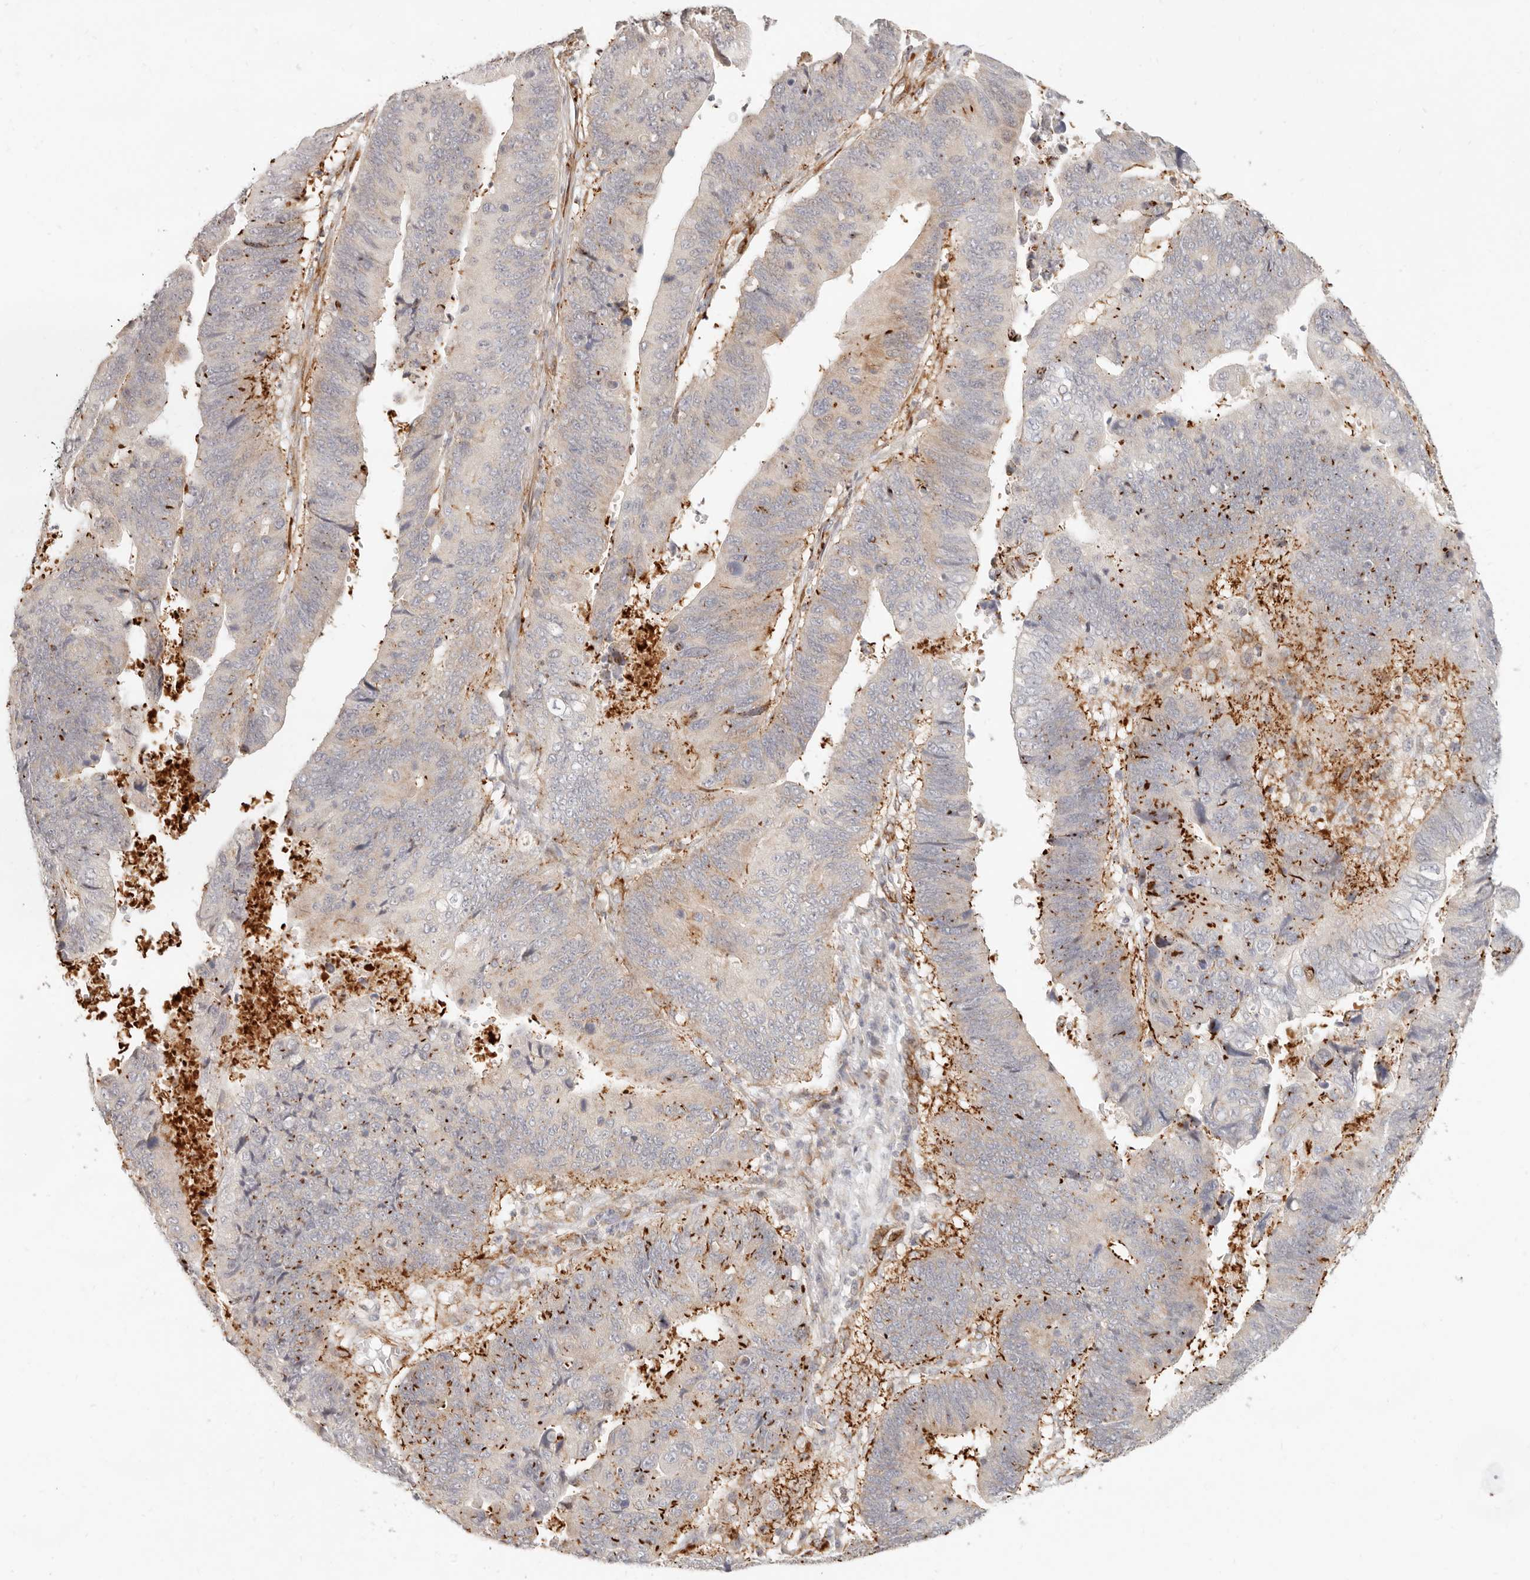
{"staining": {"intensity": "strong", "quantity": "25%-75%", "location": "cytoplasmic/membranous,nuclear"}, "tissue": "stomach cancer", "cell_type": "Tumor cells", "image_type": "cancer", "snomed": [{"axis": "morphology", "description": "Adenocarcinoma, NOS"}, {"axis": "topography", "description": "Stomach"}], "caption": "Tumor cells exhibit high levels of strong cytoplasmic/membranous and nuclear positivity in approximately 25%-75% of cells in stomach cancer (adenocarcinoma).", "gene": "SASS6", "patient": {"sex": "male", "age": 59}}